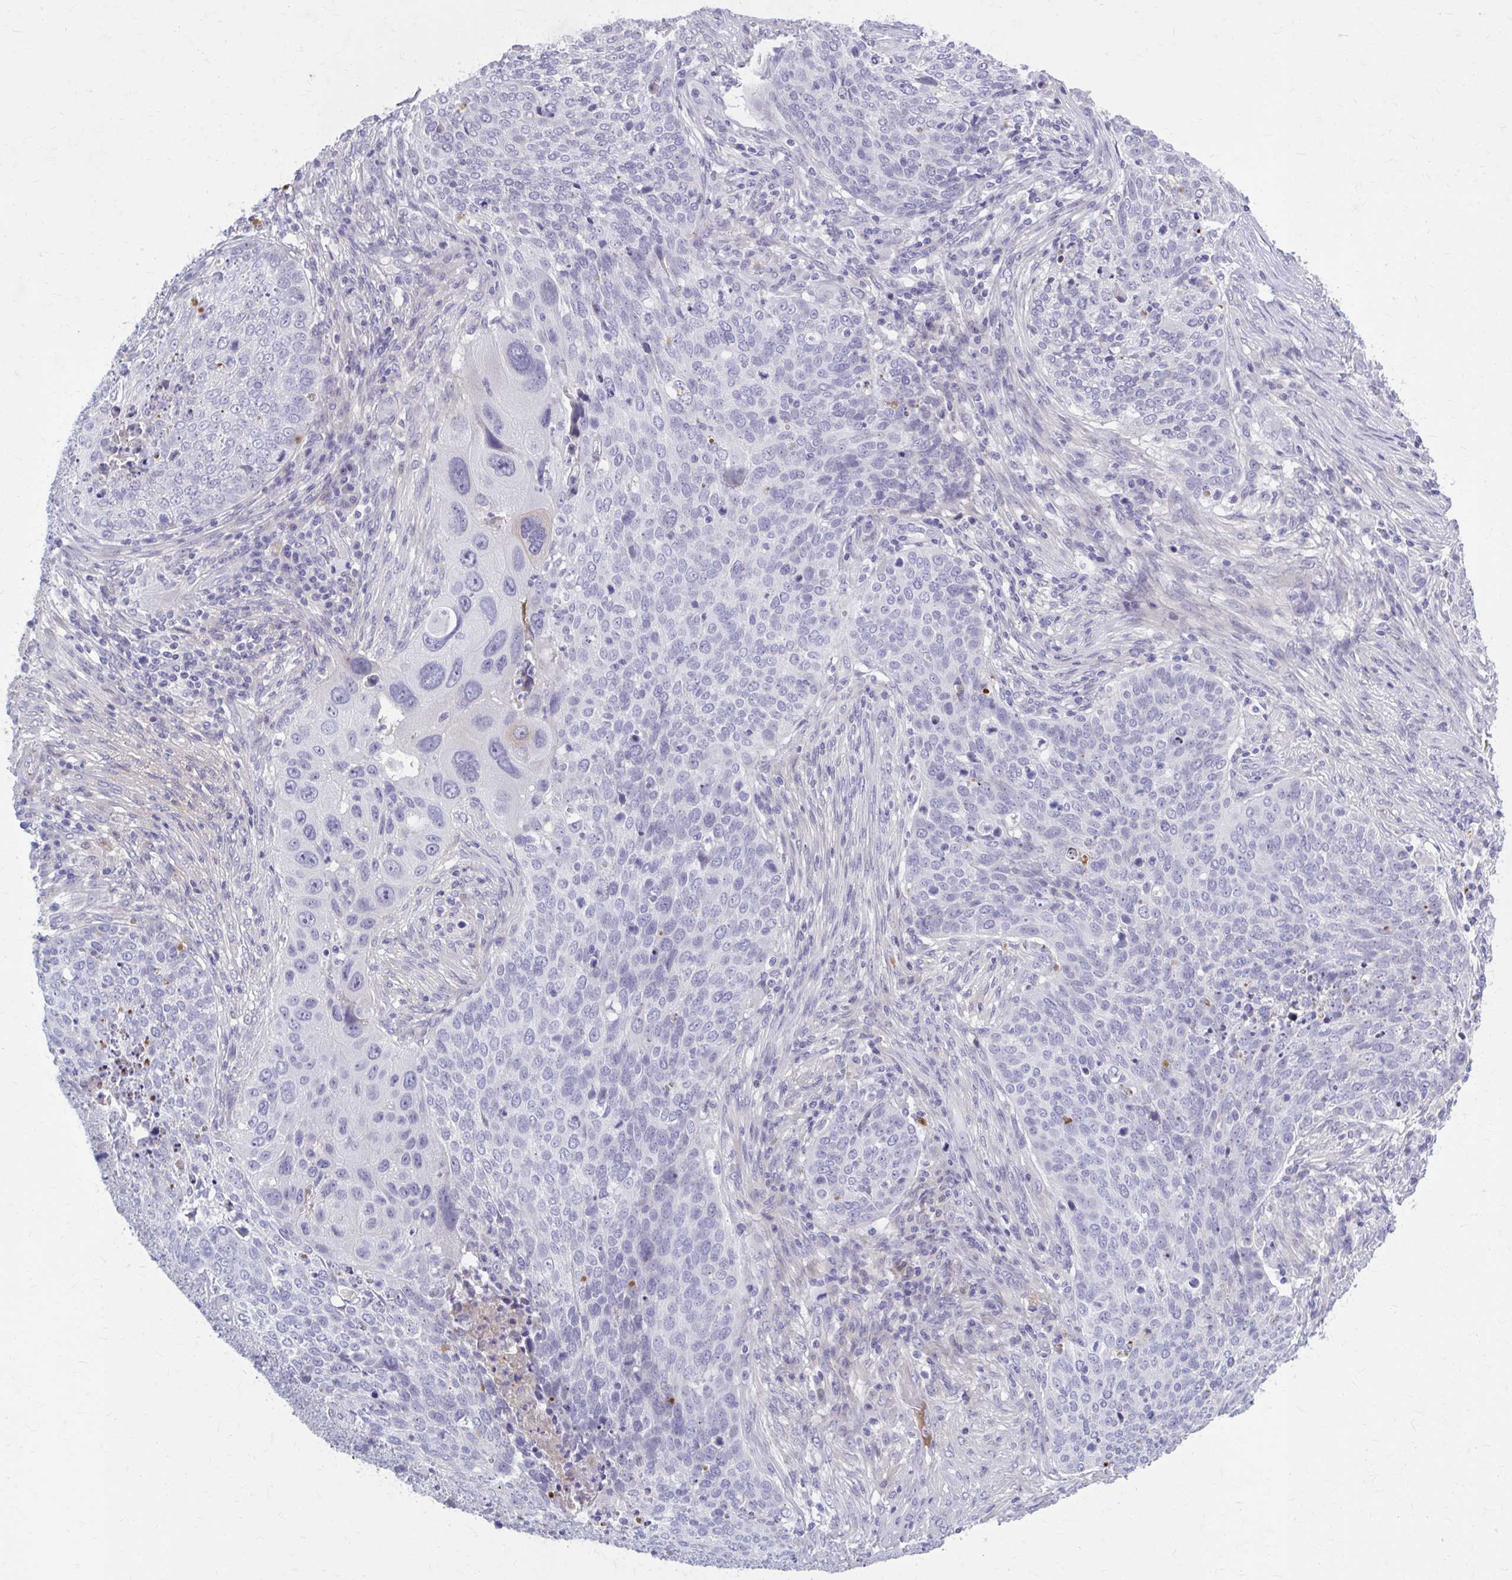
{"staining": {"intensity": "negative", "quantity": "none", "location": "none"}, "tissue": "lung cancer", "cell_type": "Tumor cells", "image_type": "cancer", "snomed": [{"axis": "morphology", "description": "Squamous cell carcinoma, NOS"}, {"axis": "topography", "description": "Lung"}], "caption": "This photomicrograph is of lung squamous cell carcinoma stained with immunohistochemistry (IHC) to label a protein in brown with the nuclei are counter-stained blue. There is no positivity in tumor cells.", "gene": "SERPIND1", "patient": {"sex": "male", "age": 63}}